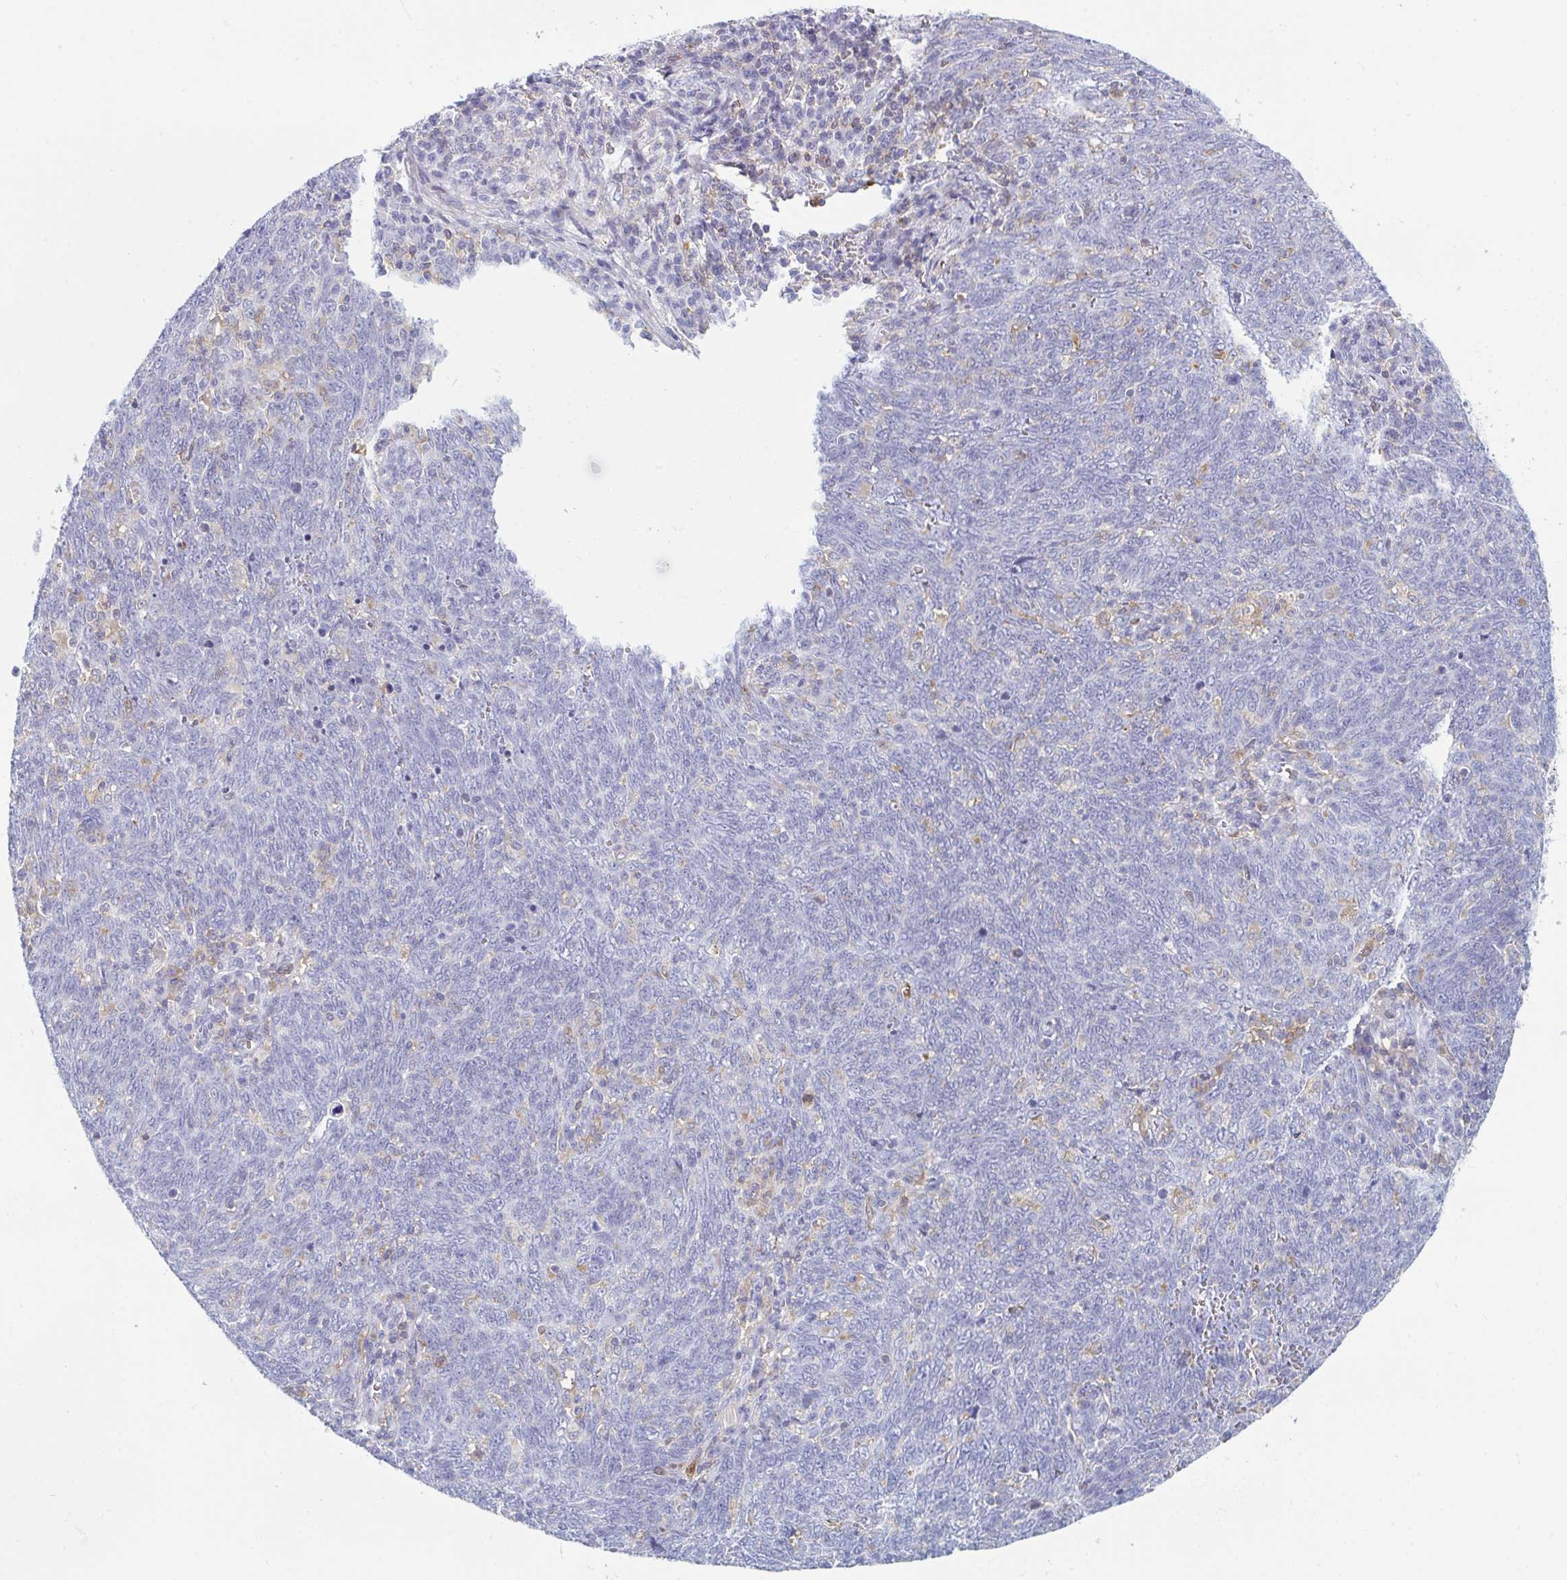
{"staining": {"intensity": "negative", "quantity": "none", "location": "none"}, "tissue": "lung cancer", "cell_type": "Tumor cells", "image_type": "cancer", "snomed": [{"axis": "morphology", "description": "Squamous cell carcinoma, NOS"}, {"axis": "topography", "description": "Lung"}], "caption": "DAB immunohistochemical staining of human lung cancer displays no significant expression in tumor cells.", "gene": "MYO1F", "patient": {"sex": "female", "age": 72}}